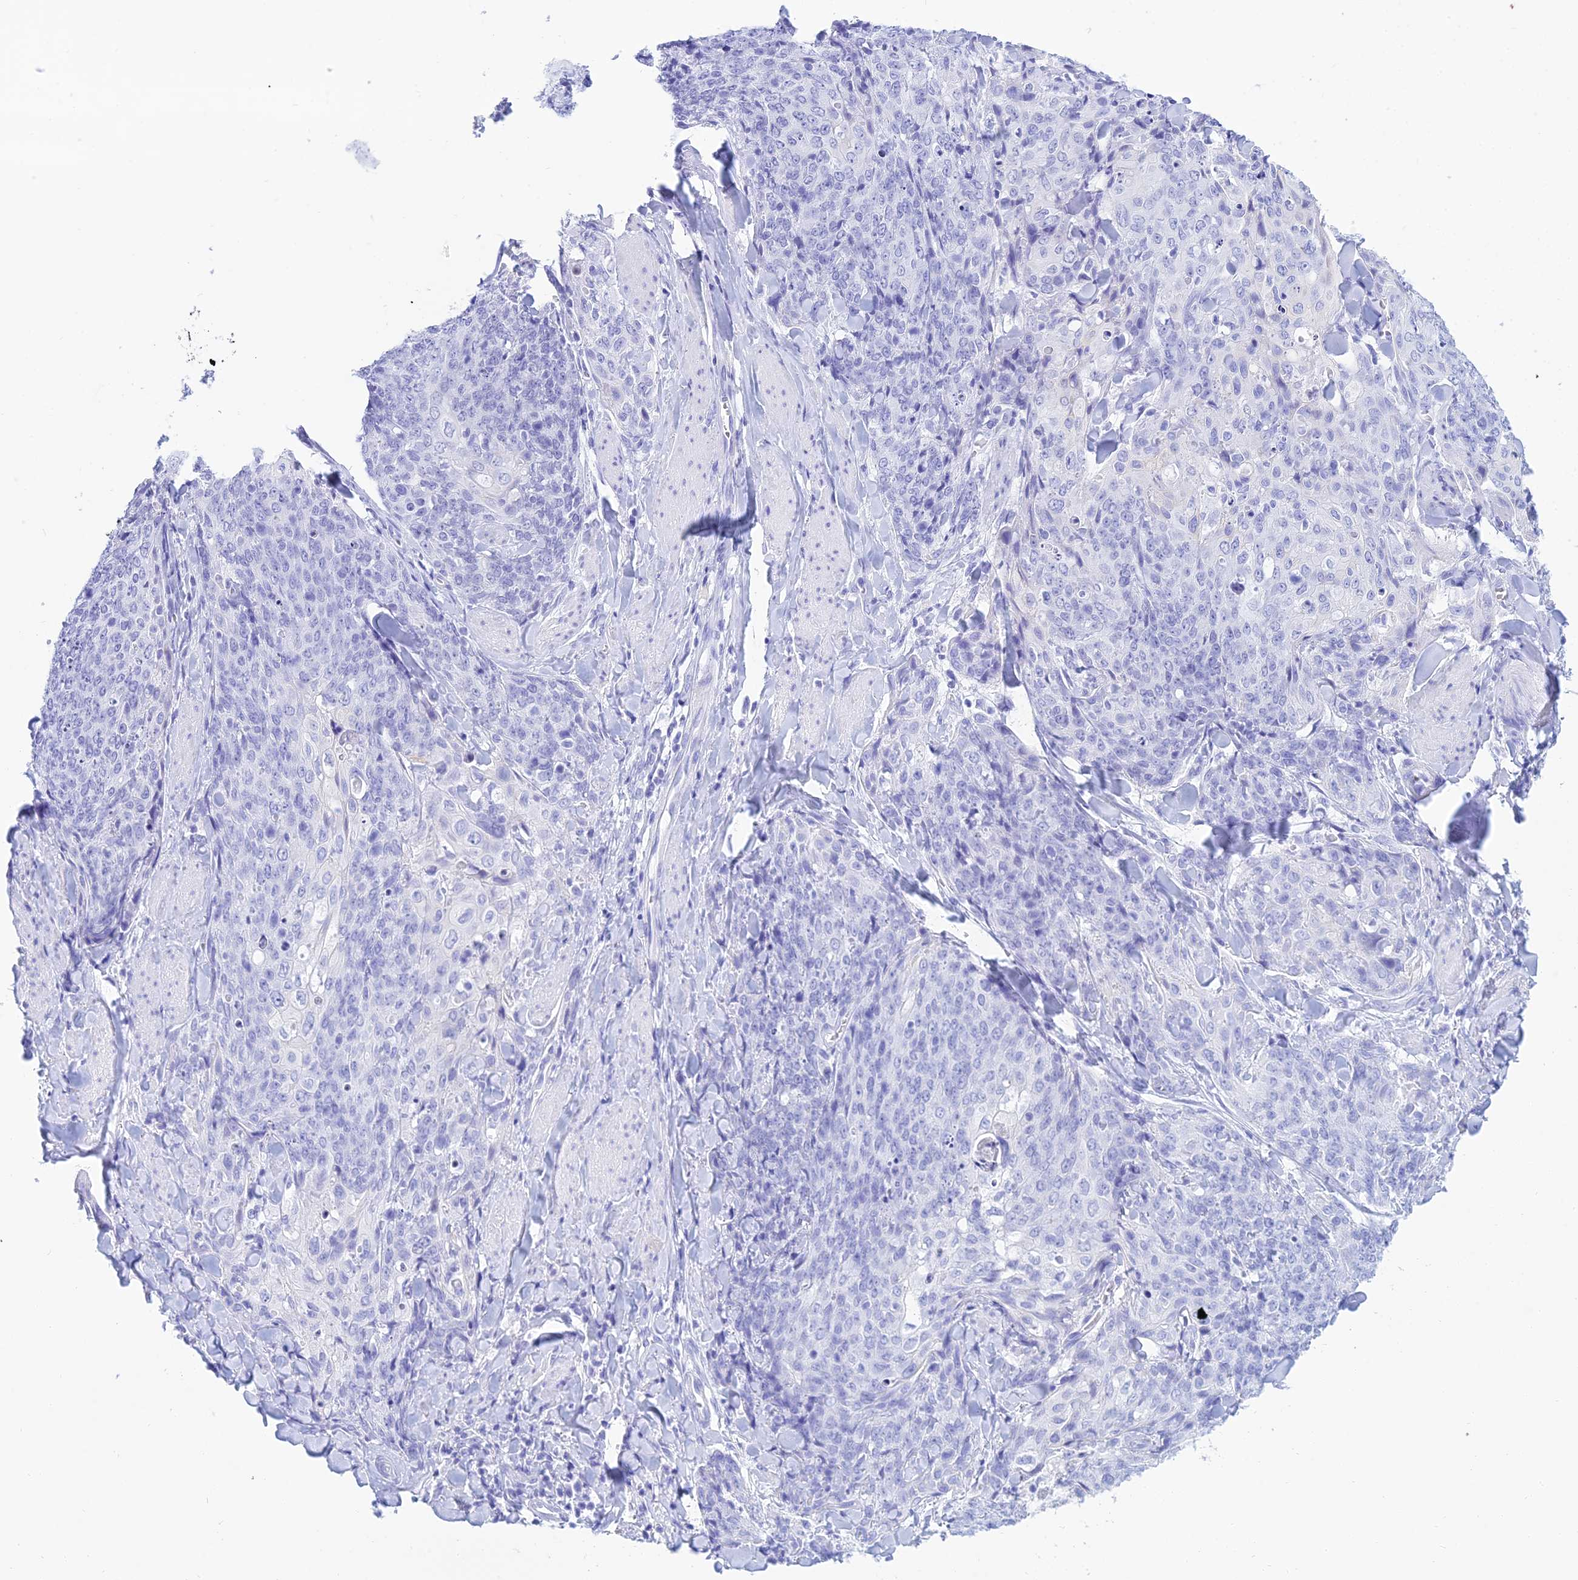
{"staining": {"intensity": "negative", "quantity": "none", "location": "none"}, "tissue": "skin cancer", "cell_type": "Tumor cells", "image_type": "cancer", "snomed": [{"axis": "morphology", "description": "Squamous cell carcinoma, NOS"}, {"axis": "topography", "description": "Skin"}, {"axis": "topography", "description": "Vulva"}], "caption": "Squamous cell carcinoma (skin) was stained to show a protein in brown. There is no significant staining in tumor cells. Brightfield microscopy of immunohistochemistry stained with DAB (brown) and hematoxylin (blue), captured at high magnification.", "gene": "PATE4", "patient": {"sex": "female", "age": 85}}